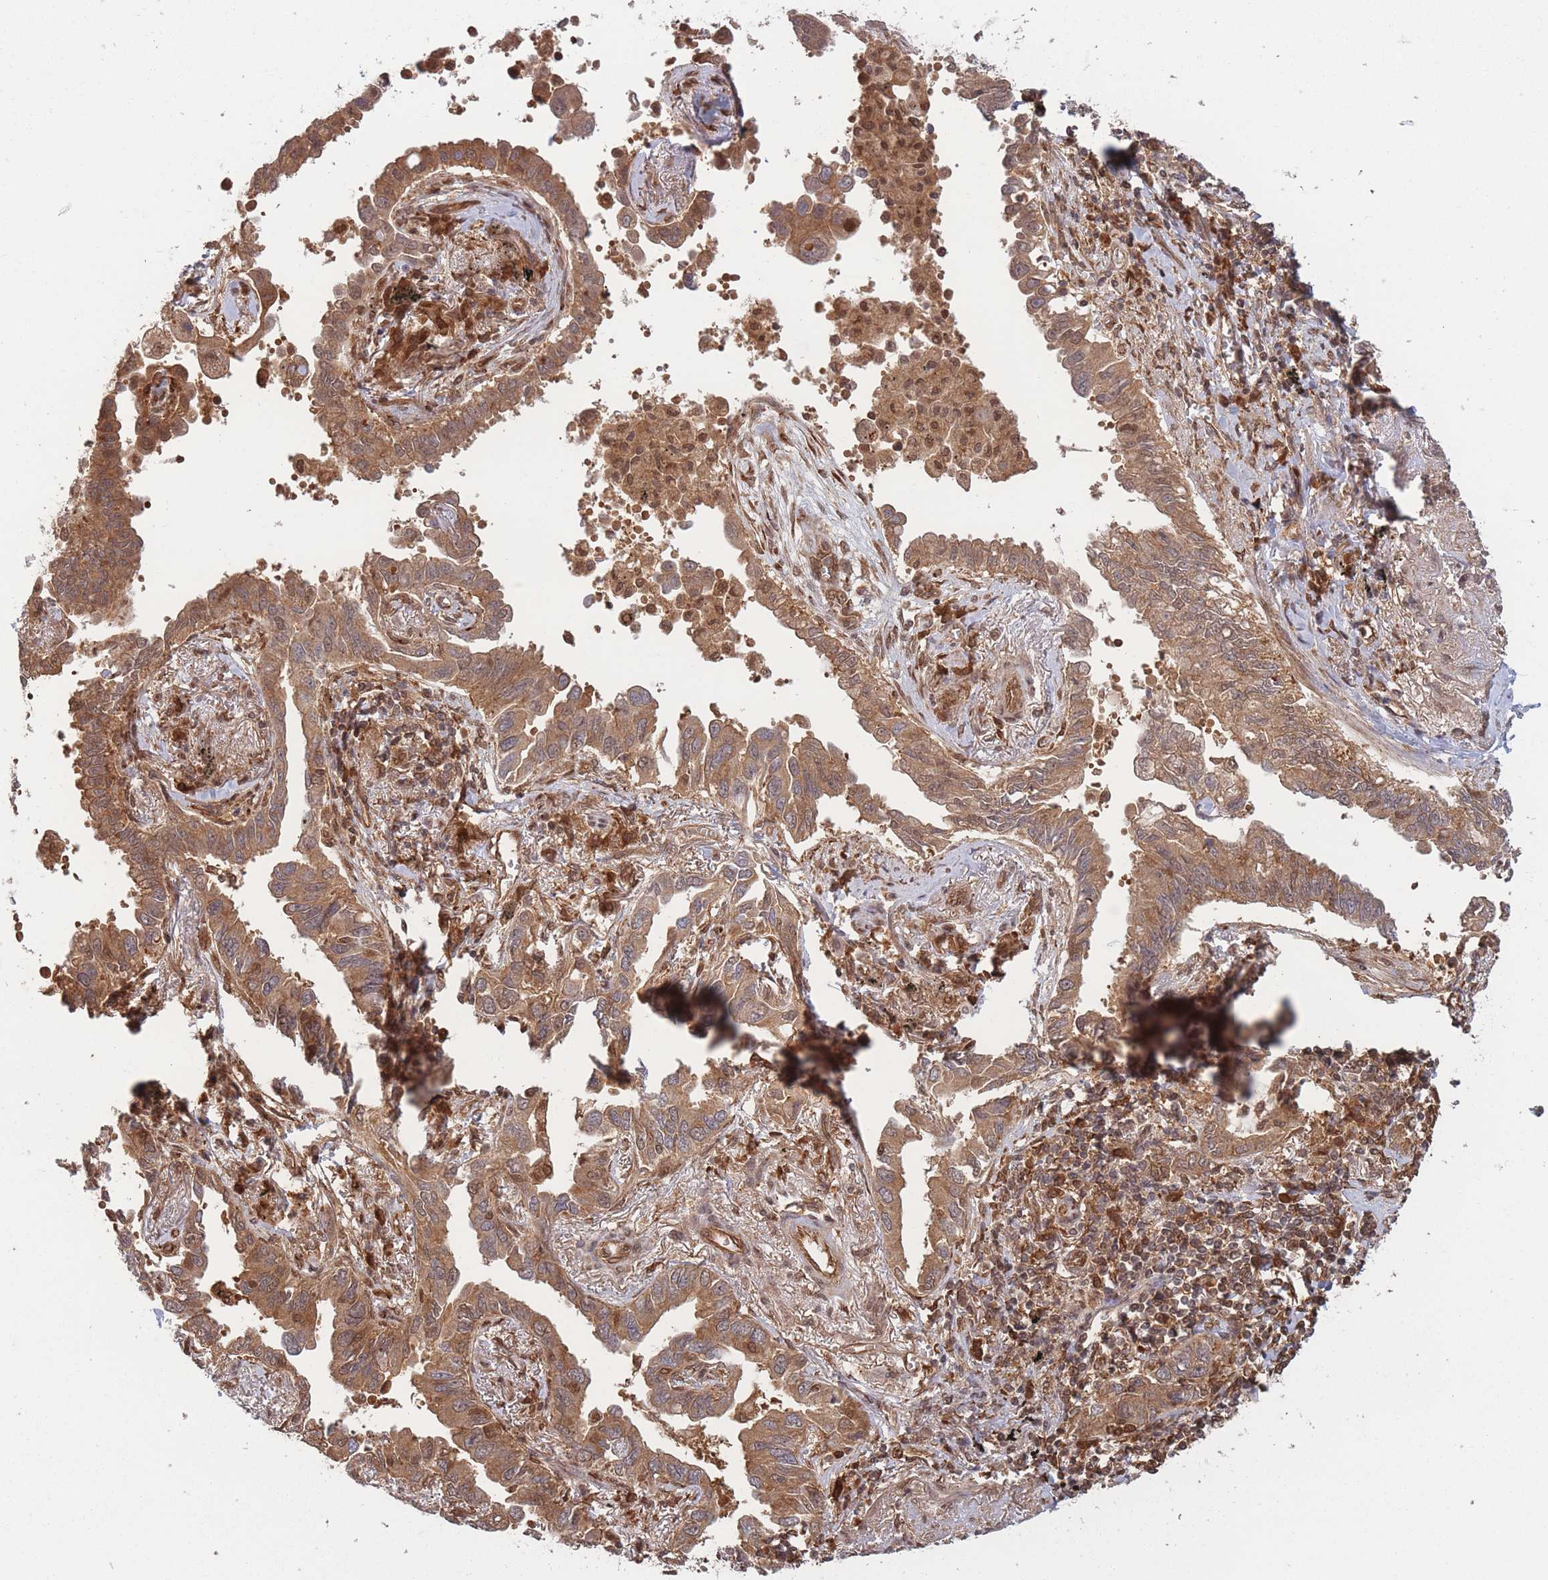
{"staining": {"intensity": "moderate", "quantity": ">75%", "location": "cytoplasmic/membranous"}, "tissue": "lung cancer", "cell_type": "Tumor cells", "image_type": "cancer", "snomed": [{"axis": "morphology", "description": "Adenocarcinoma, NOS"}, {"axis": "topography", "description": "Lung"}], "caption": "An image showing moderate cytoplasmic/membranous positivity in about >75% of tumor cells in lung cancer (adenocarcinoma), as visualized by brown immunohistochemical staining.", "gene": "PODXL2", "patient": {"sex": "male", "age": 67}}